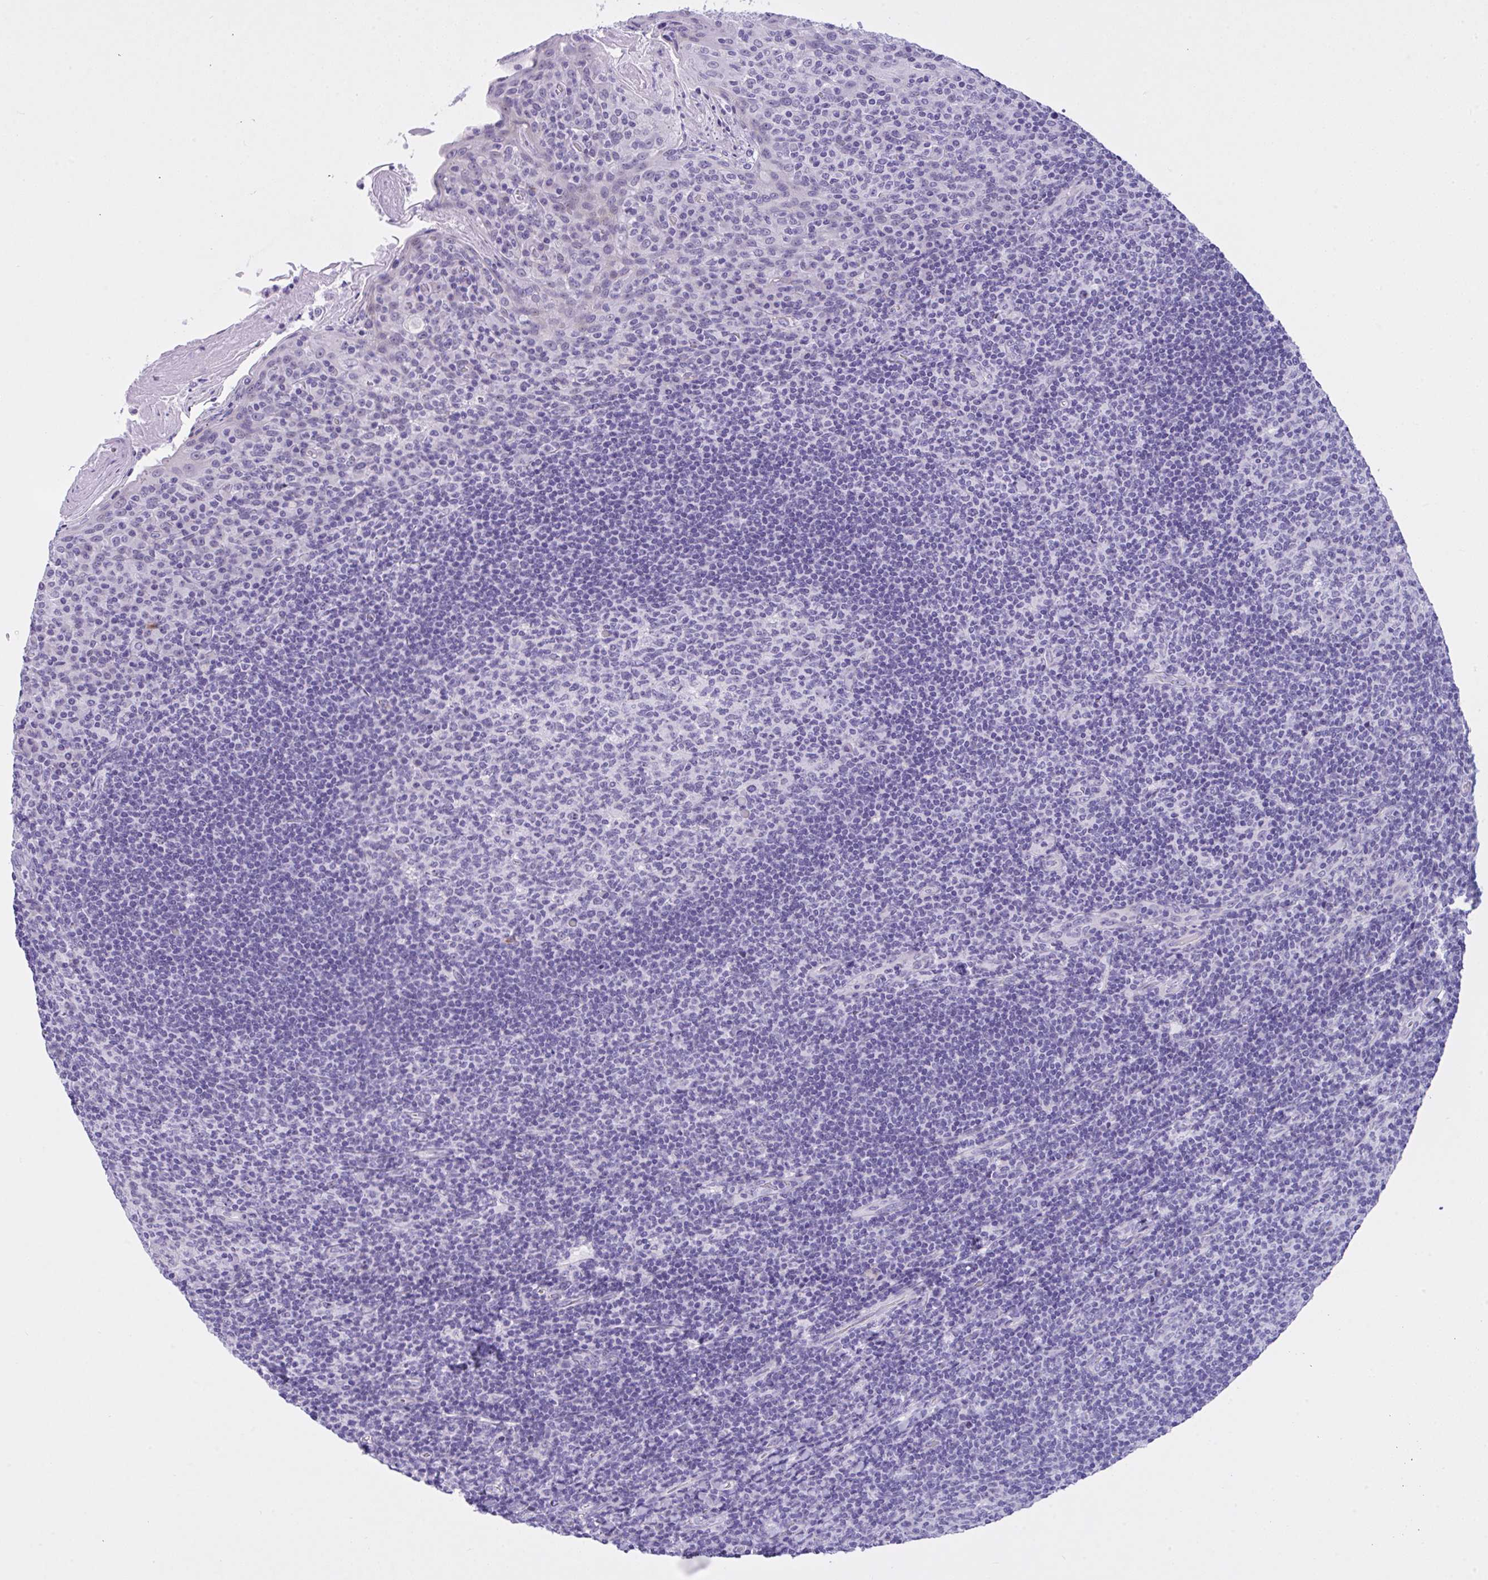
{"staining": {"intensity": "negative", "quantity": "none", "location": "none"}, "tissue": "tonsil", "cell_type": "Germinal center cells", "image_type": "normal", "snomed": [{"axis": "morphology", "description": "Normal tissue, NOS"}, {"axis": "topography", "description": "Tonsil"}], "caption": "High power microscopy histopathology image of an immunohistochemistry (IHC) image of unremarkable tonsil, revealing no significant expression in germinal center cells. (Immunohistochemistry (ihc), brightfield microscopy, high magnification).", "gene": "YBX2", "patient": {"sex": "female", "age": 10}}